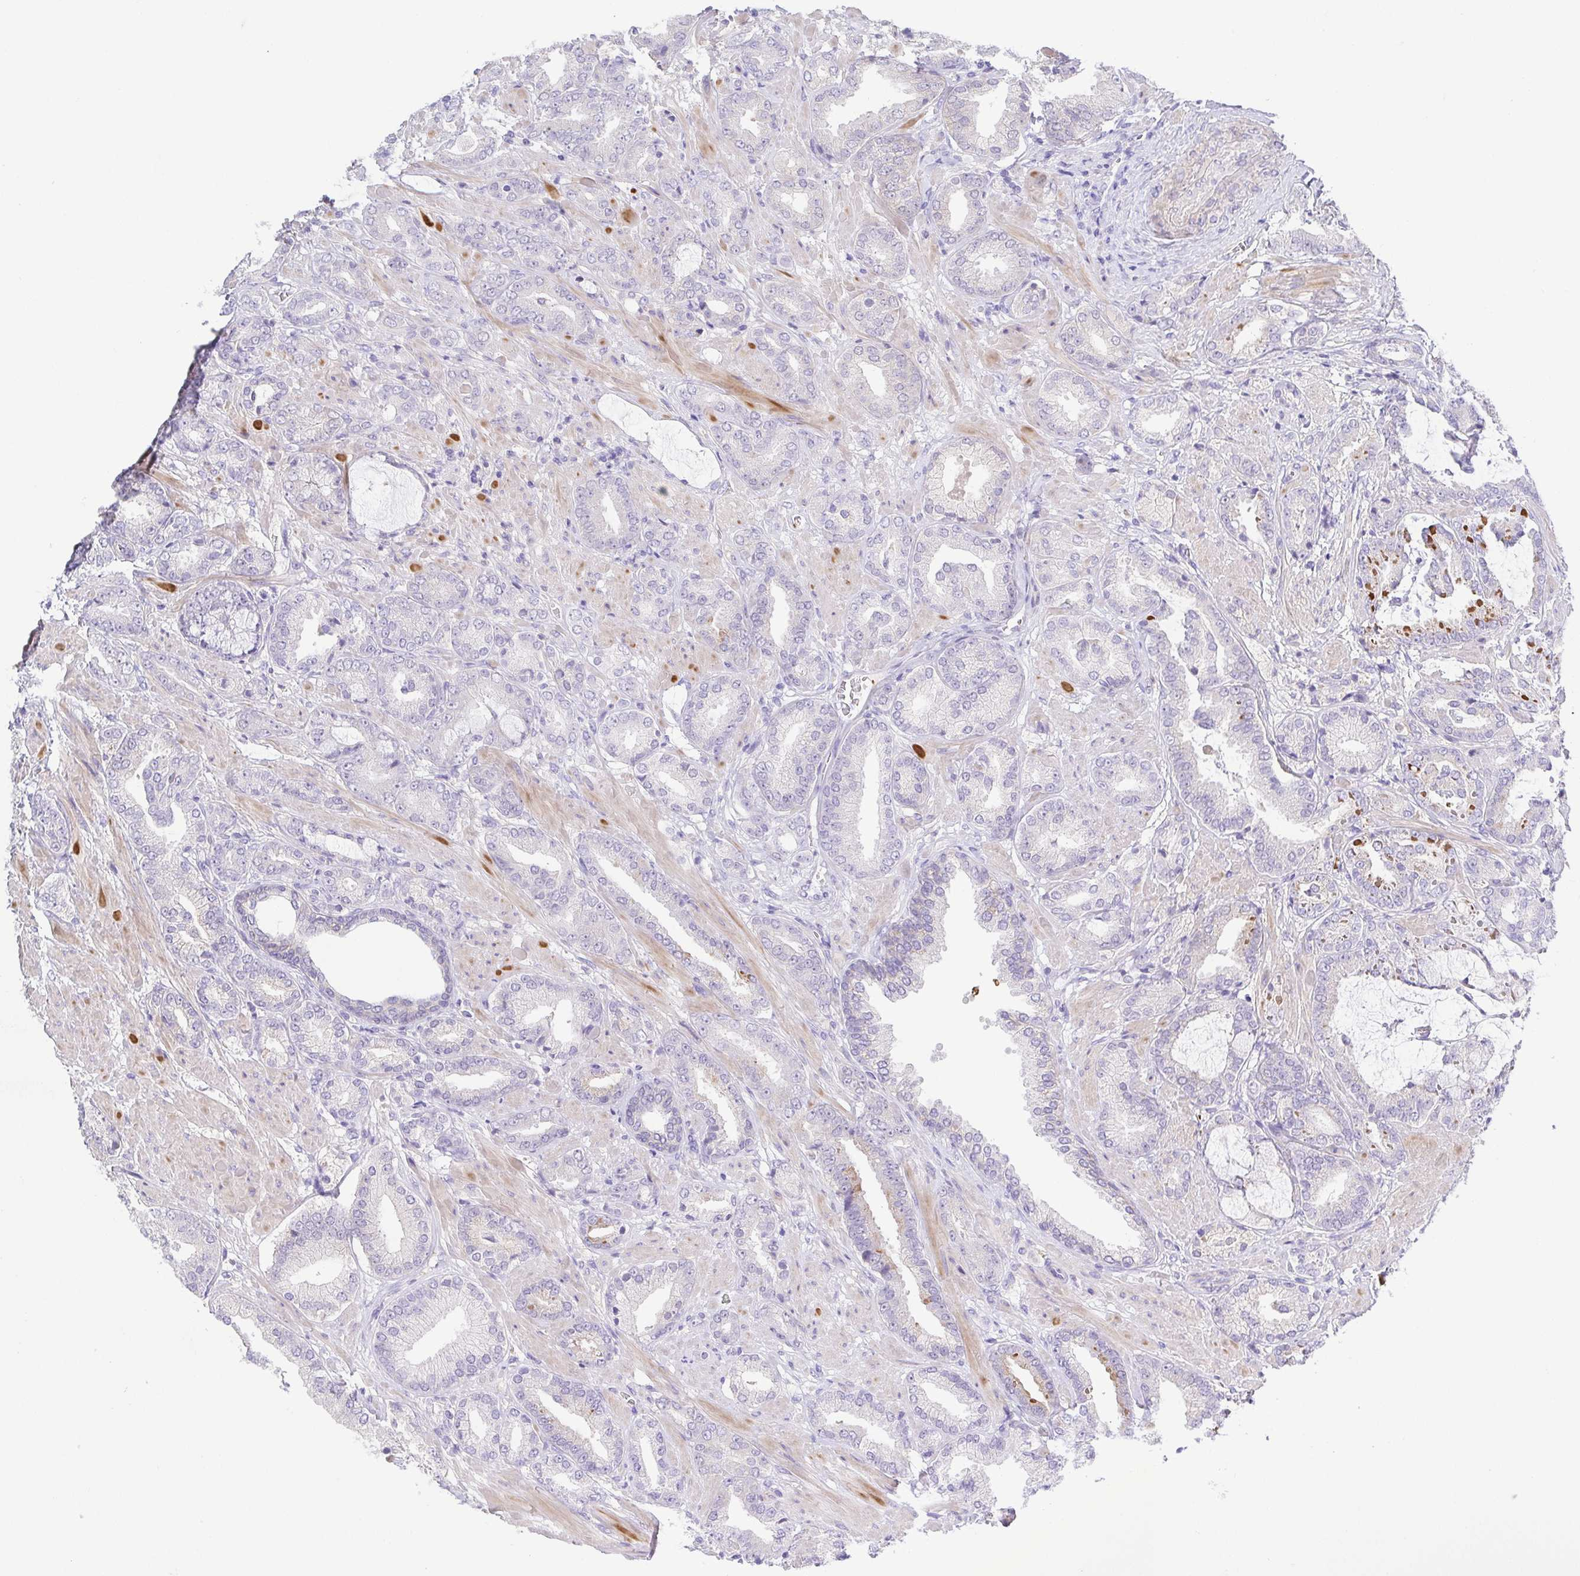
{"staining": {"intensity": "negative", "quantity": "none", "location": "none"}, "tissue": "prostate cancer", "cell_type": "Tumor cells", "image_type": "cancer", "snomed": [{"axis": "morphology", "description": "Adenocarcinoma, High grade"}, {"axis": "topography", "description": "Prostate"}], "caption": "There is no significant expression in tumor cells of high-grade adenocarcinoma (prostate). (DAB (3,3'-diaminobenzidine) immunohistochemistry visualized using brightfield microscopy, high magnification).", "gene": "PRR14L", "patient": {"sex": "male", "age": 56}}